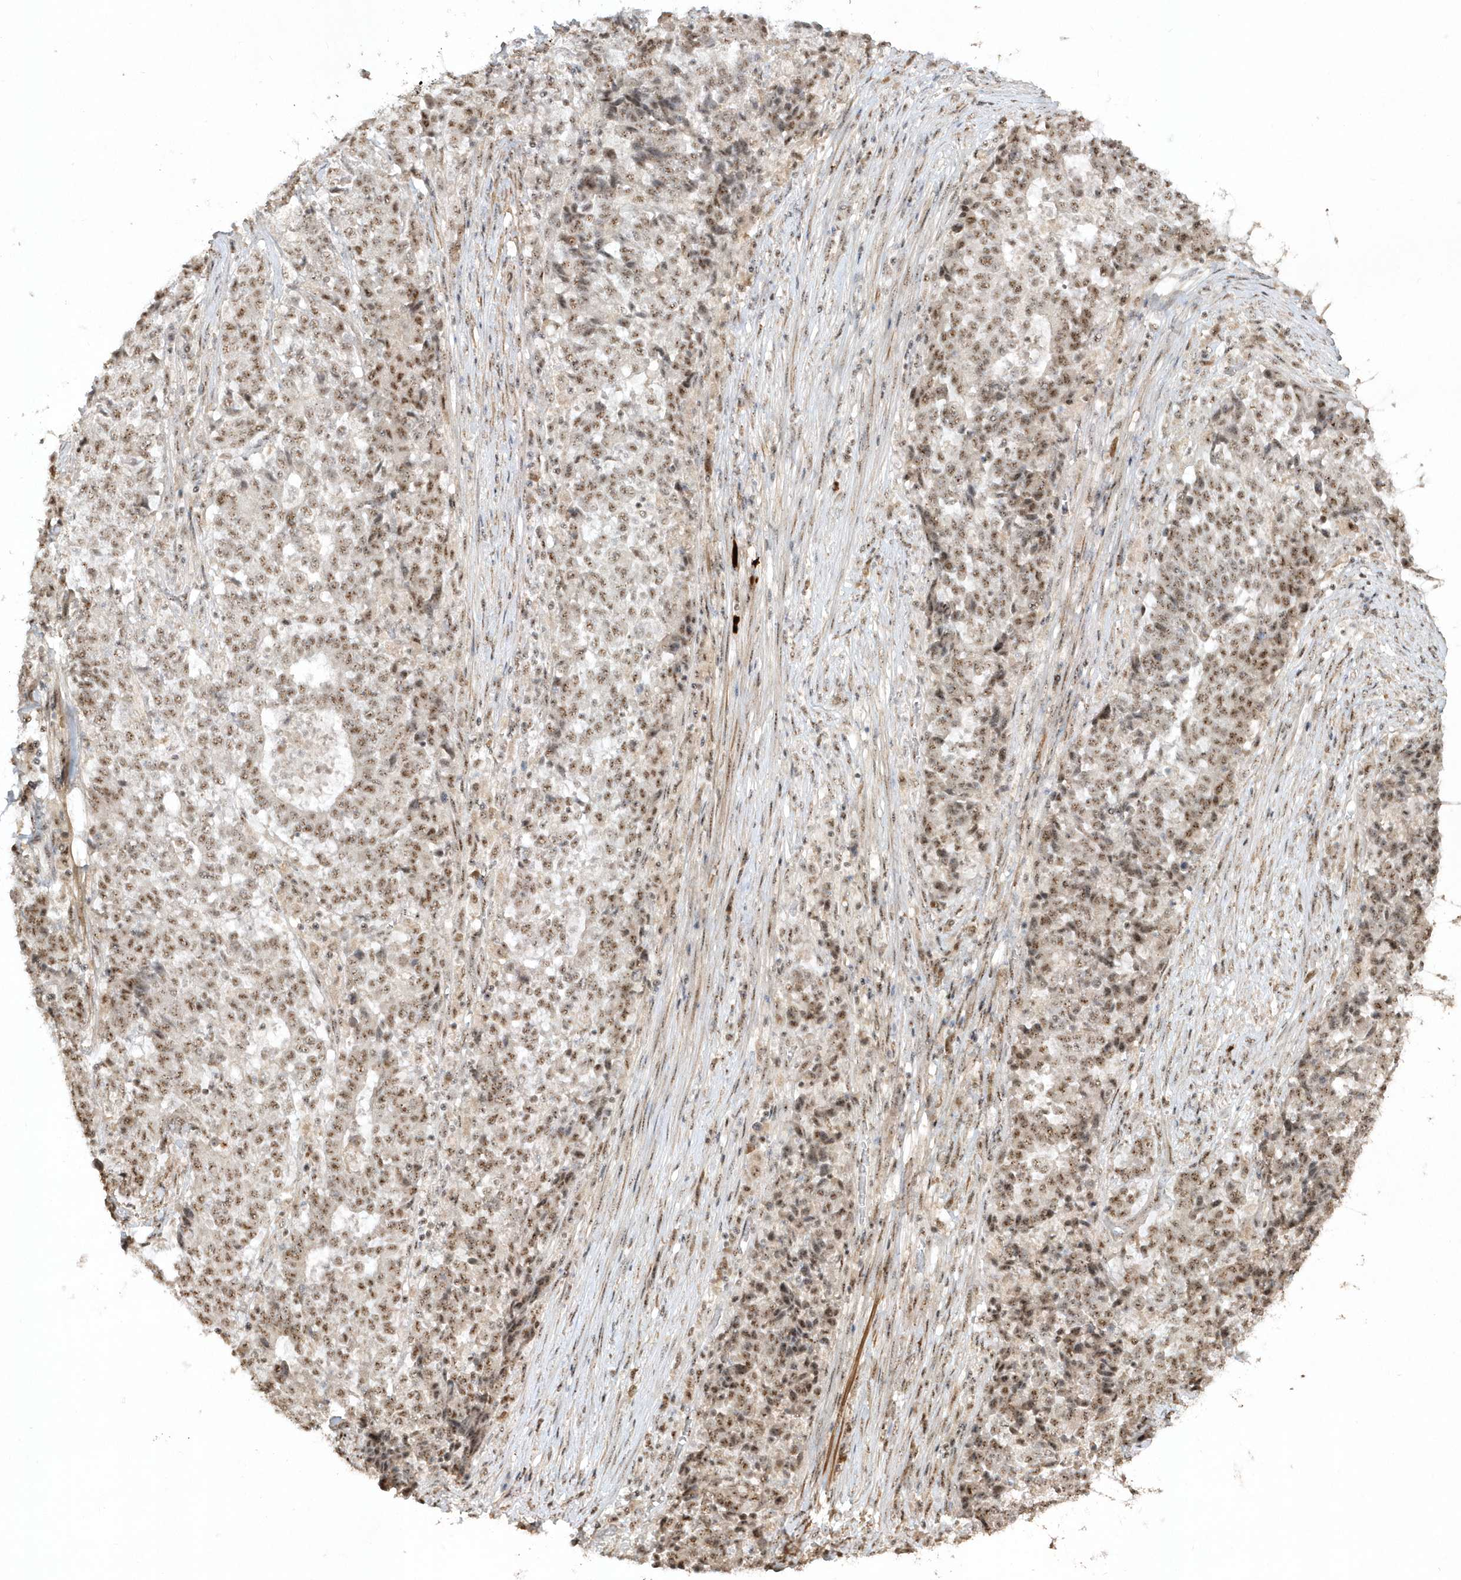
{"staining": {"intensity": "moderate", "quantity": ">75%", "location": "nuclear"}, "tissue": "stomach cancer", "cell_type": "Tumor cells", "image_type": "cancer", "snomed": [{"axis": "morphology", "description": "Adenocarcinoma, NOS"}, {"axis": "topography", "description": "Stomach"}], "caption": "There is medium levels of moderate nuclear expression in tumor cells of stomach cancer, as demonstrated by immunohistochemical staining (brown color).", "gene": "POLR3B", "patient": {"sex": "male", "age": 59}}